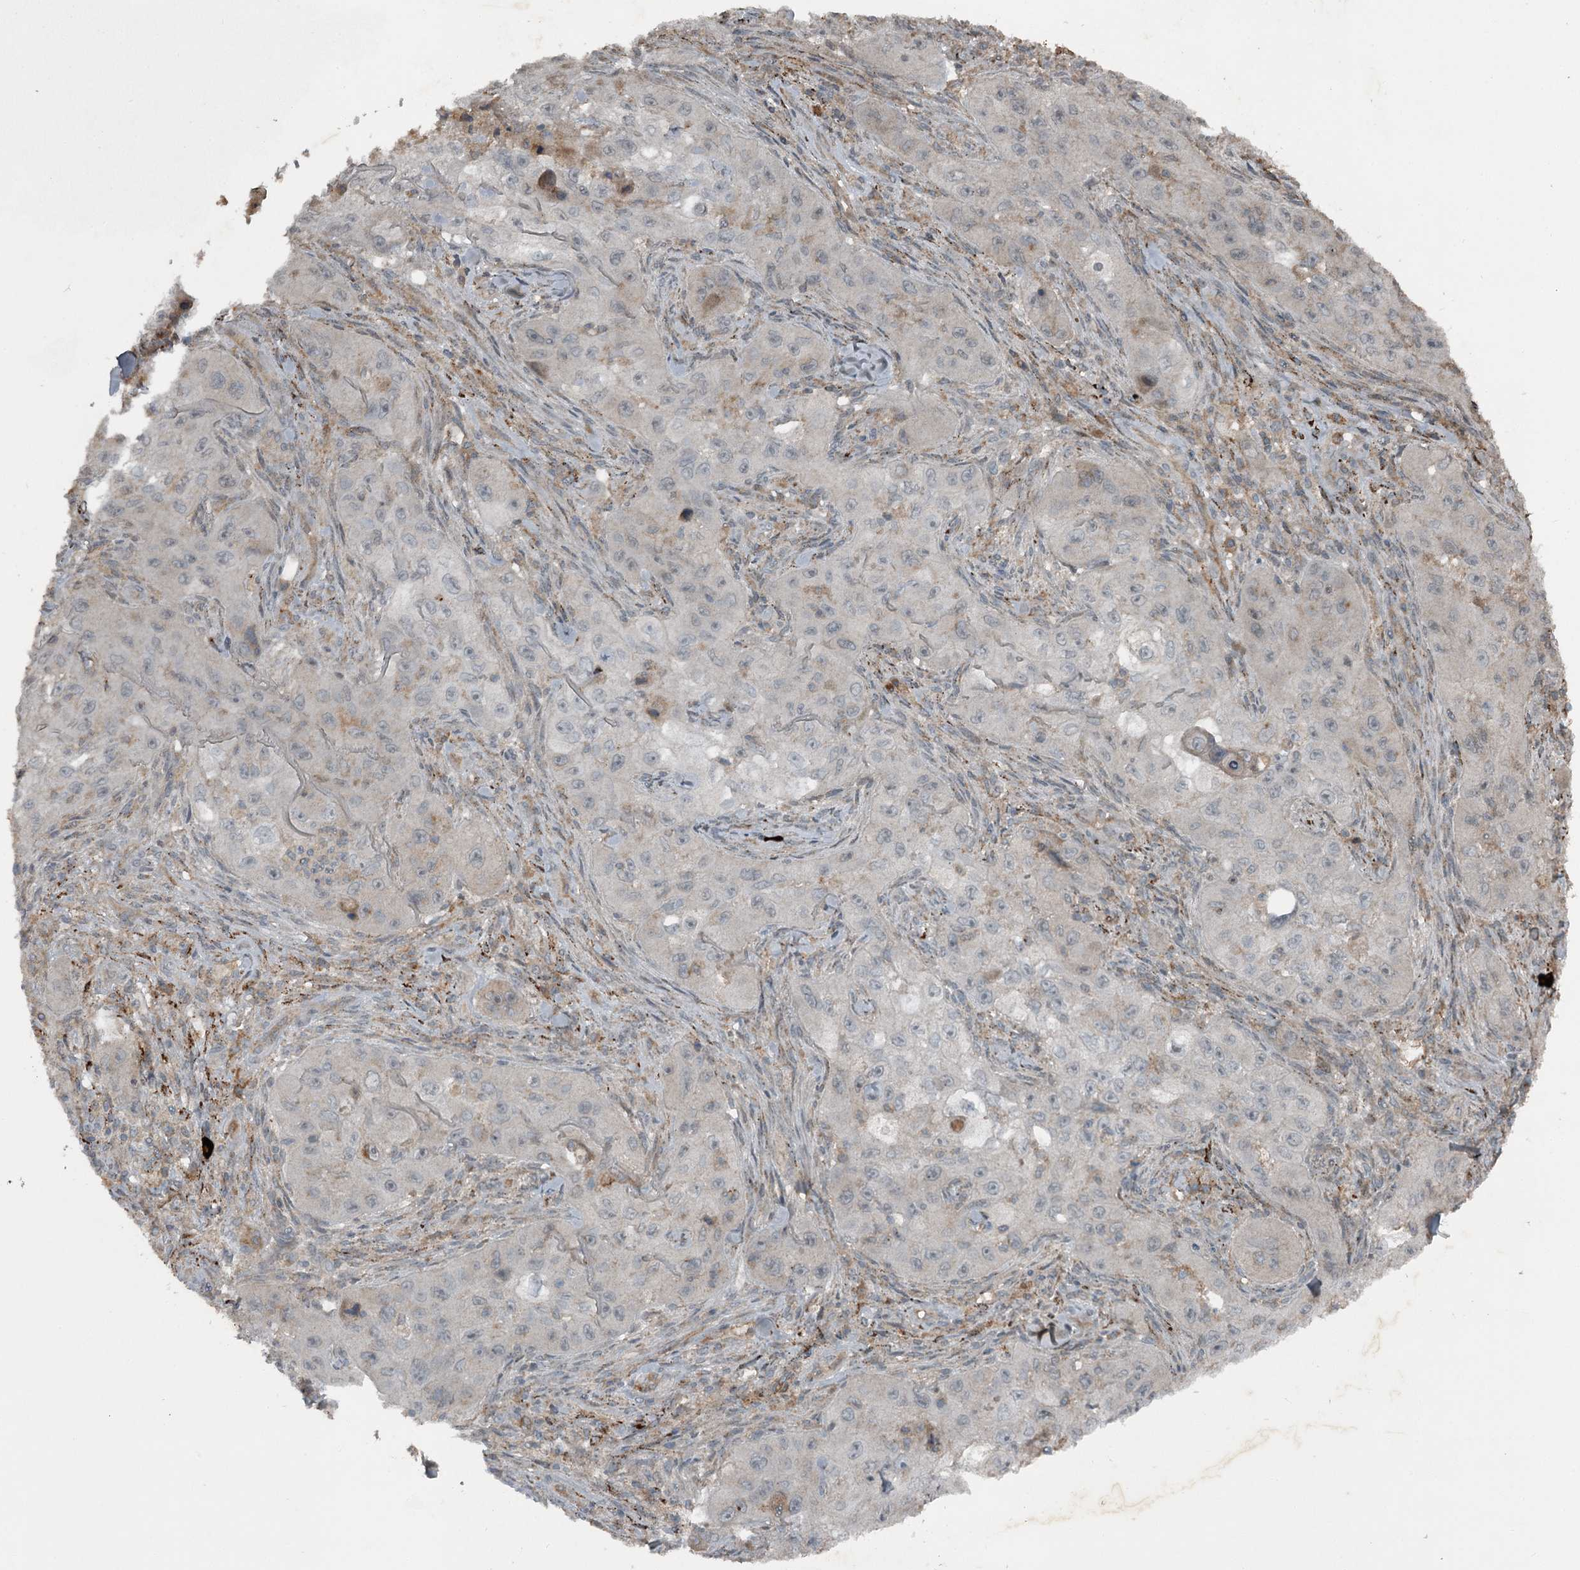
{"staining": {"intensity": "negative", "quantity": "none", "location": "none"}, "tissue": "skin cancer", "cell_type": "Tumor cells", "image_type": "cancer", "snomed": [{"axis": "morphology", "description": "Squamous cell carcinoma, NOS"}, {"axis": "topography", "description": "Skin"}, {"axis": "topography", "description": "Subcutis"}], "caption": "This is a micrograph of IHC staining of skin cancer (squamous cell carcinoma), which shows no staining in tumor cells. (DAB (3,3'-diaminobenzidine) immunohistochemistry (IHC) with hematoxylin counter stain).", "gene": "SLC39A8", "patient": {"sex": "male", "age": 73}}